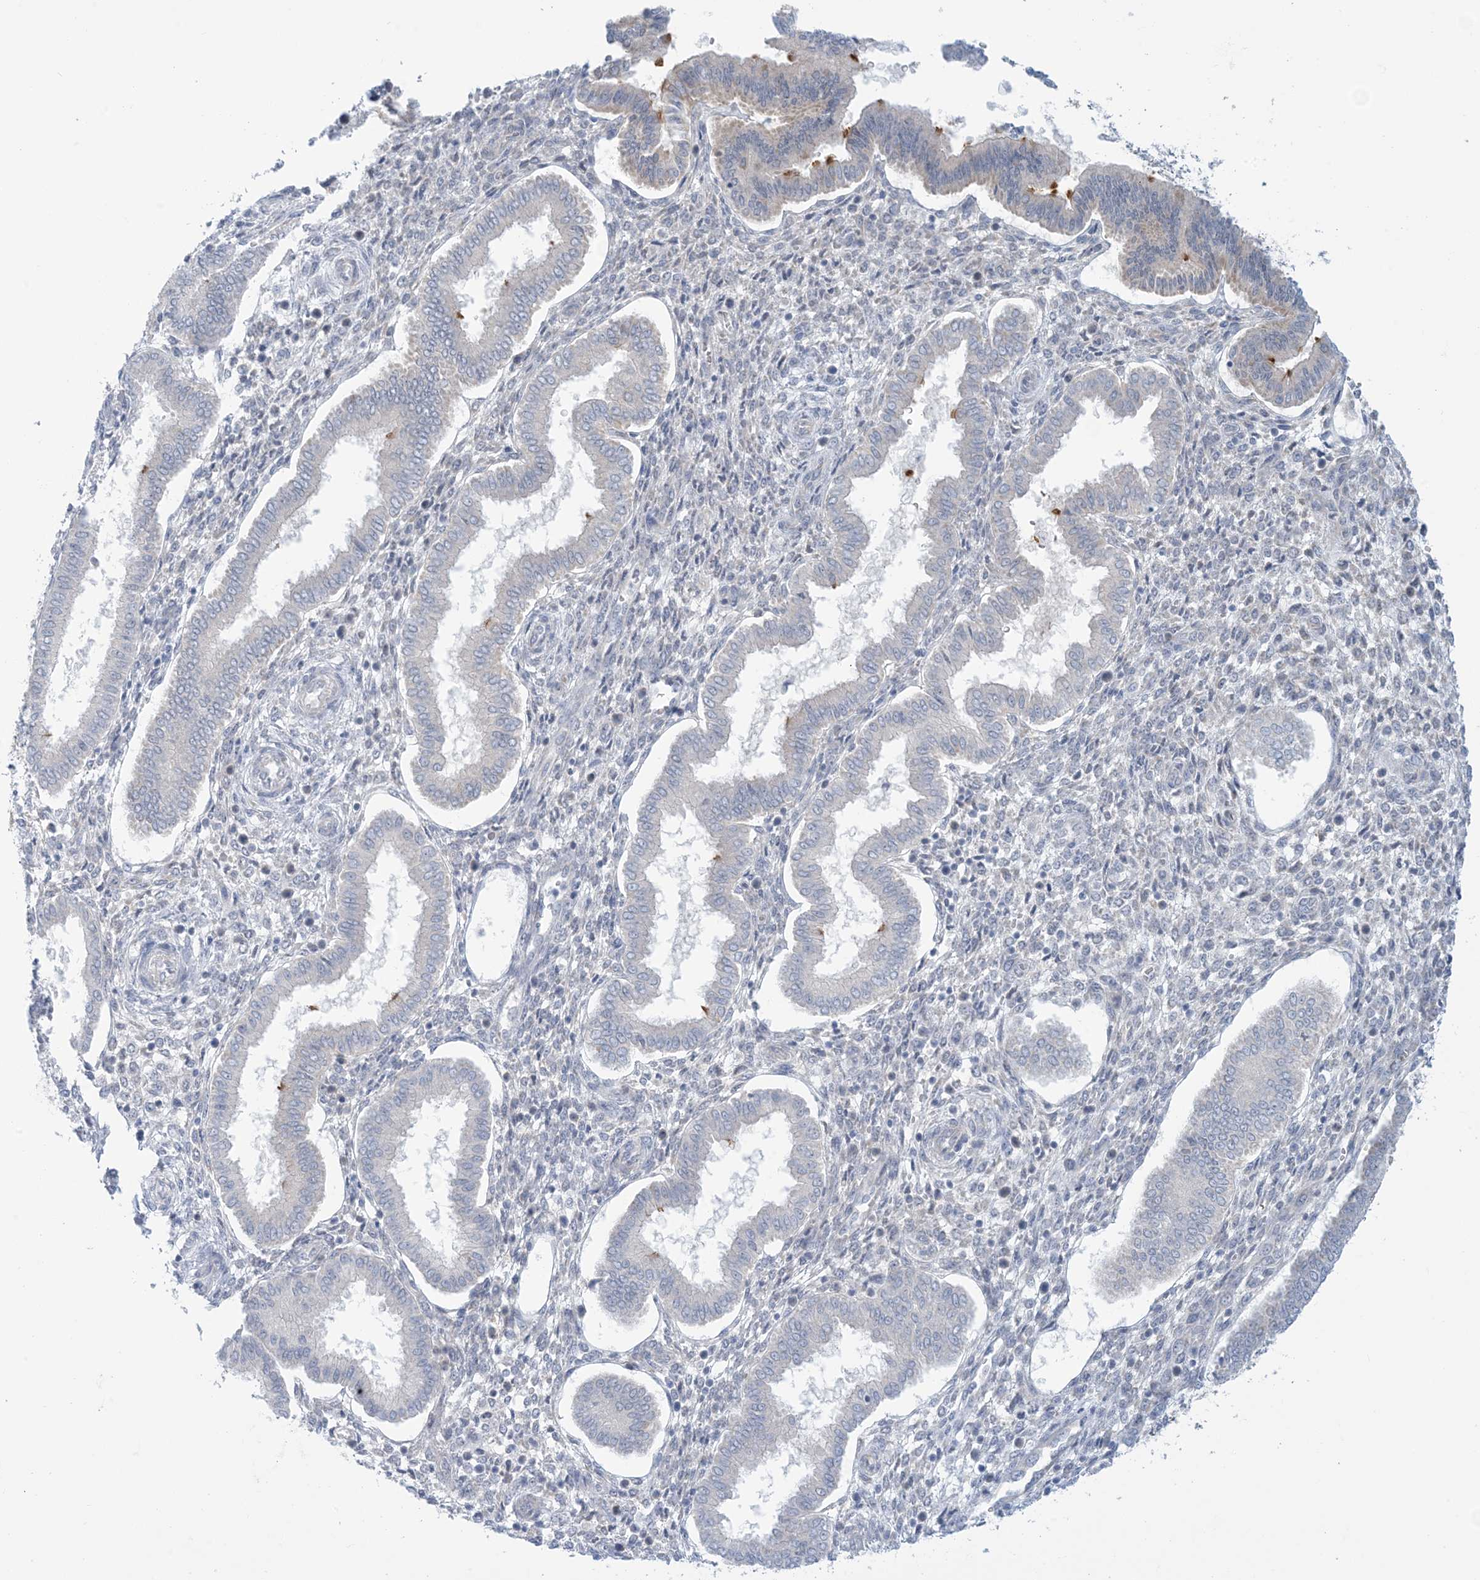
{"staining": {"intensity": "negative", "quantity": "none", "location": "none"}, "tissue": "endometrium", "cell_type": "Cells in endometrial stroma", "image_type": "normal", "snomed": [{"axis": "morphology", "description": "Normal tissue, NOS"}, {"axis": "topography", "description": "Endometrium"}], "caption": "Histopathology image shows no protein staining in cells in endometrial stroma of benign endometrium. Brightfield microscopy of IHC stained with DAB (brown) and hematoxylin (blue), captured at high magnification.", "gene": "MRPS18A", "patient": {"sex": "female", "age": 24}}